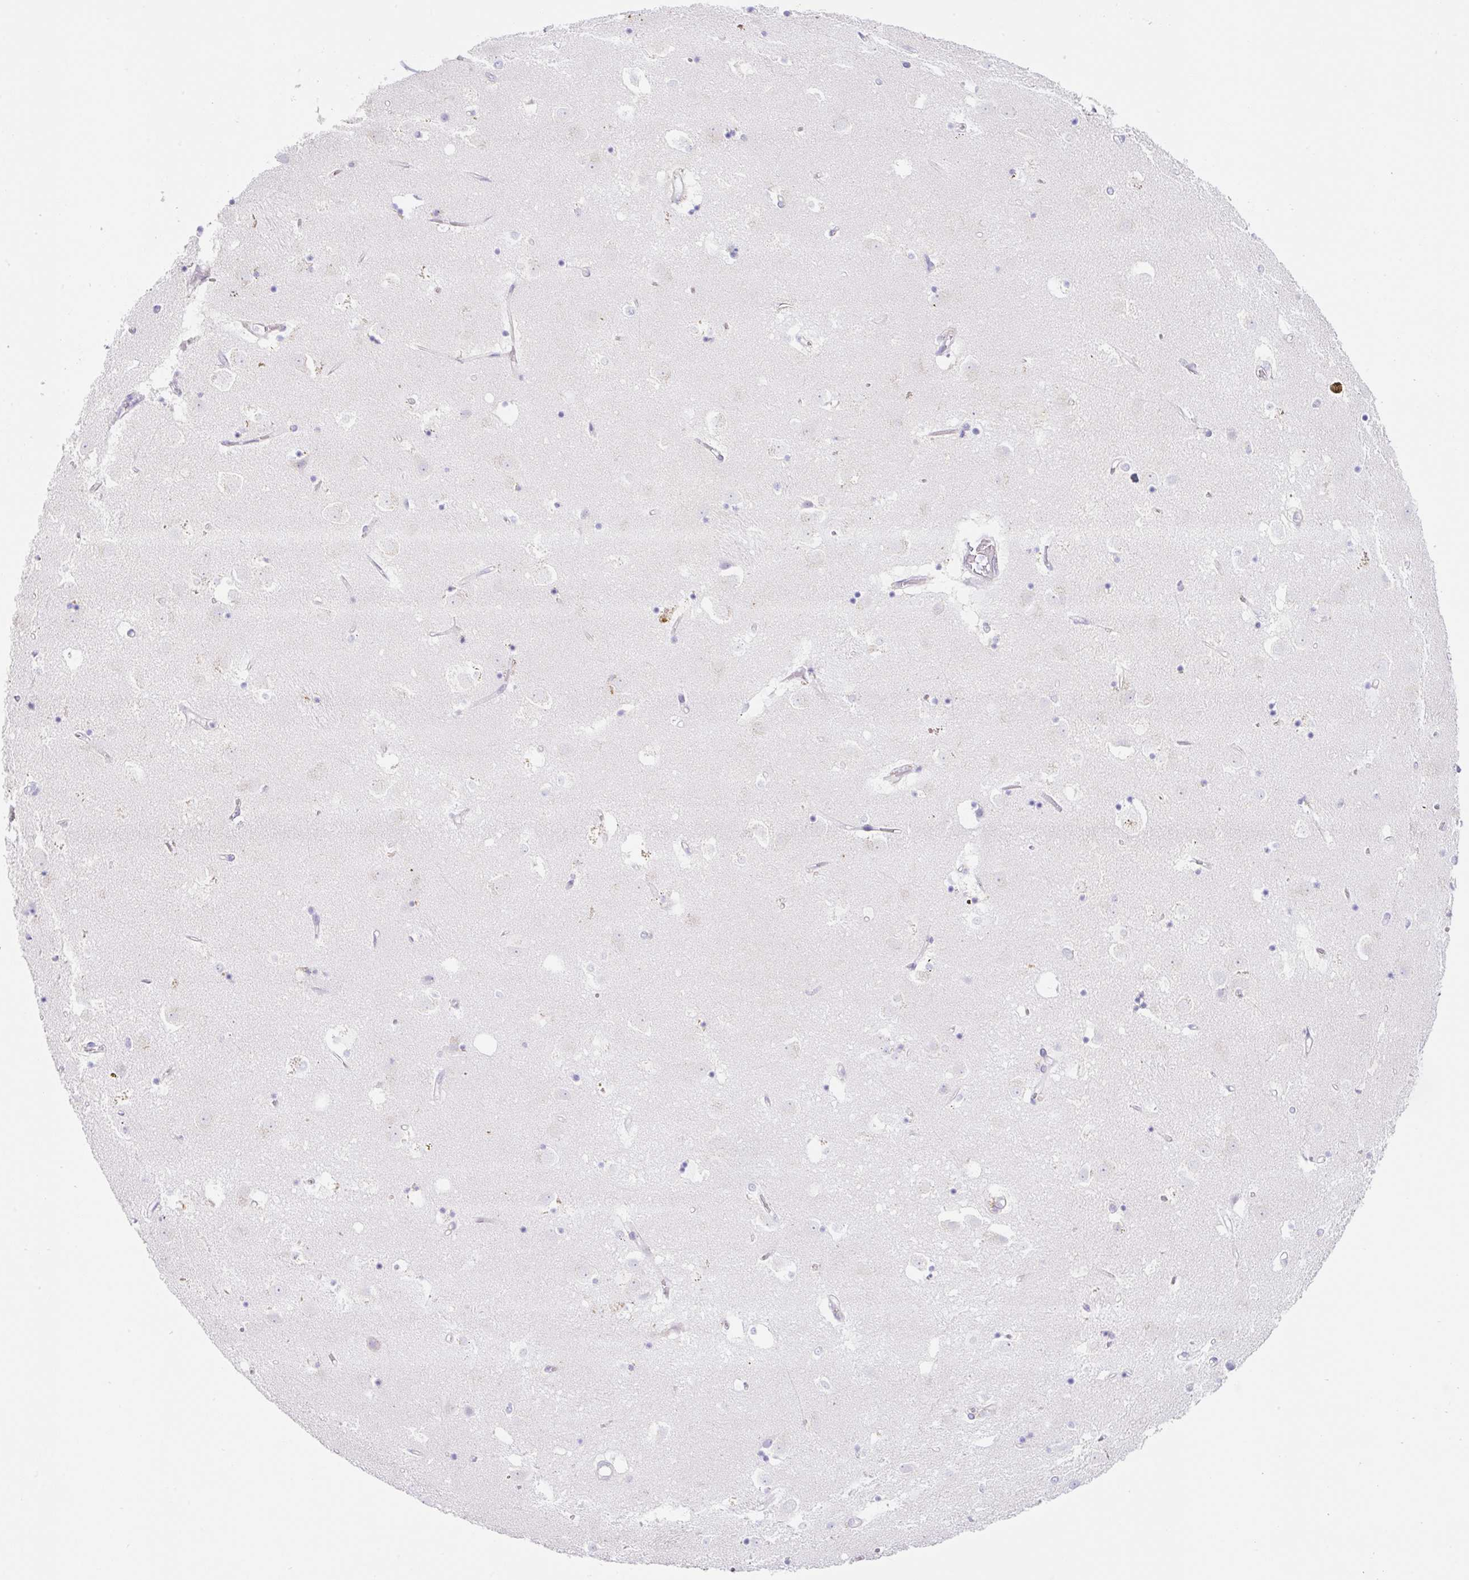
{"staining": {"intensity": "negative", "quantity": "none", "location": "none"}, "tissue": "caudate", "cell_type": "Glial cells", "image_type": "normal", "snomed": [{"axis": "morphology", "description": "Normal tissue, NOS"}, {"axis": "topography", "description": "Lateral ventricle wall"}], "caption": "Micrograph shows no protein expression in glial cells of normal caudate. The staining is performed using DAB (3,3'-diaminobenzidine) brown chromogen with nuclei counter-stained in using hematoxylin.", "gene": "DKK4", "patient": {"sex": "male", "age": 58}}